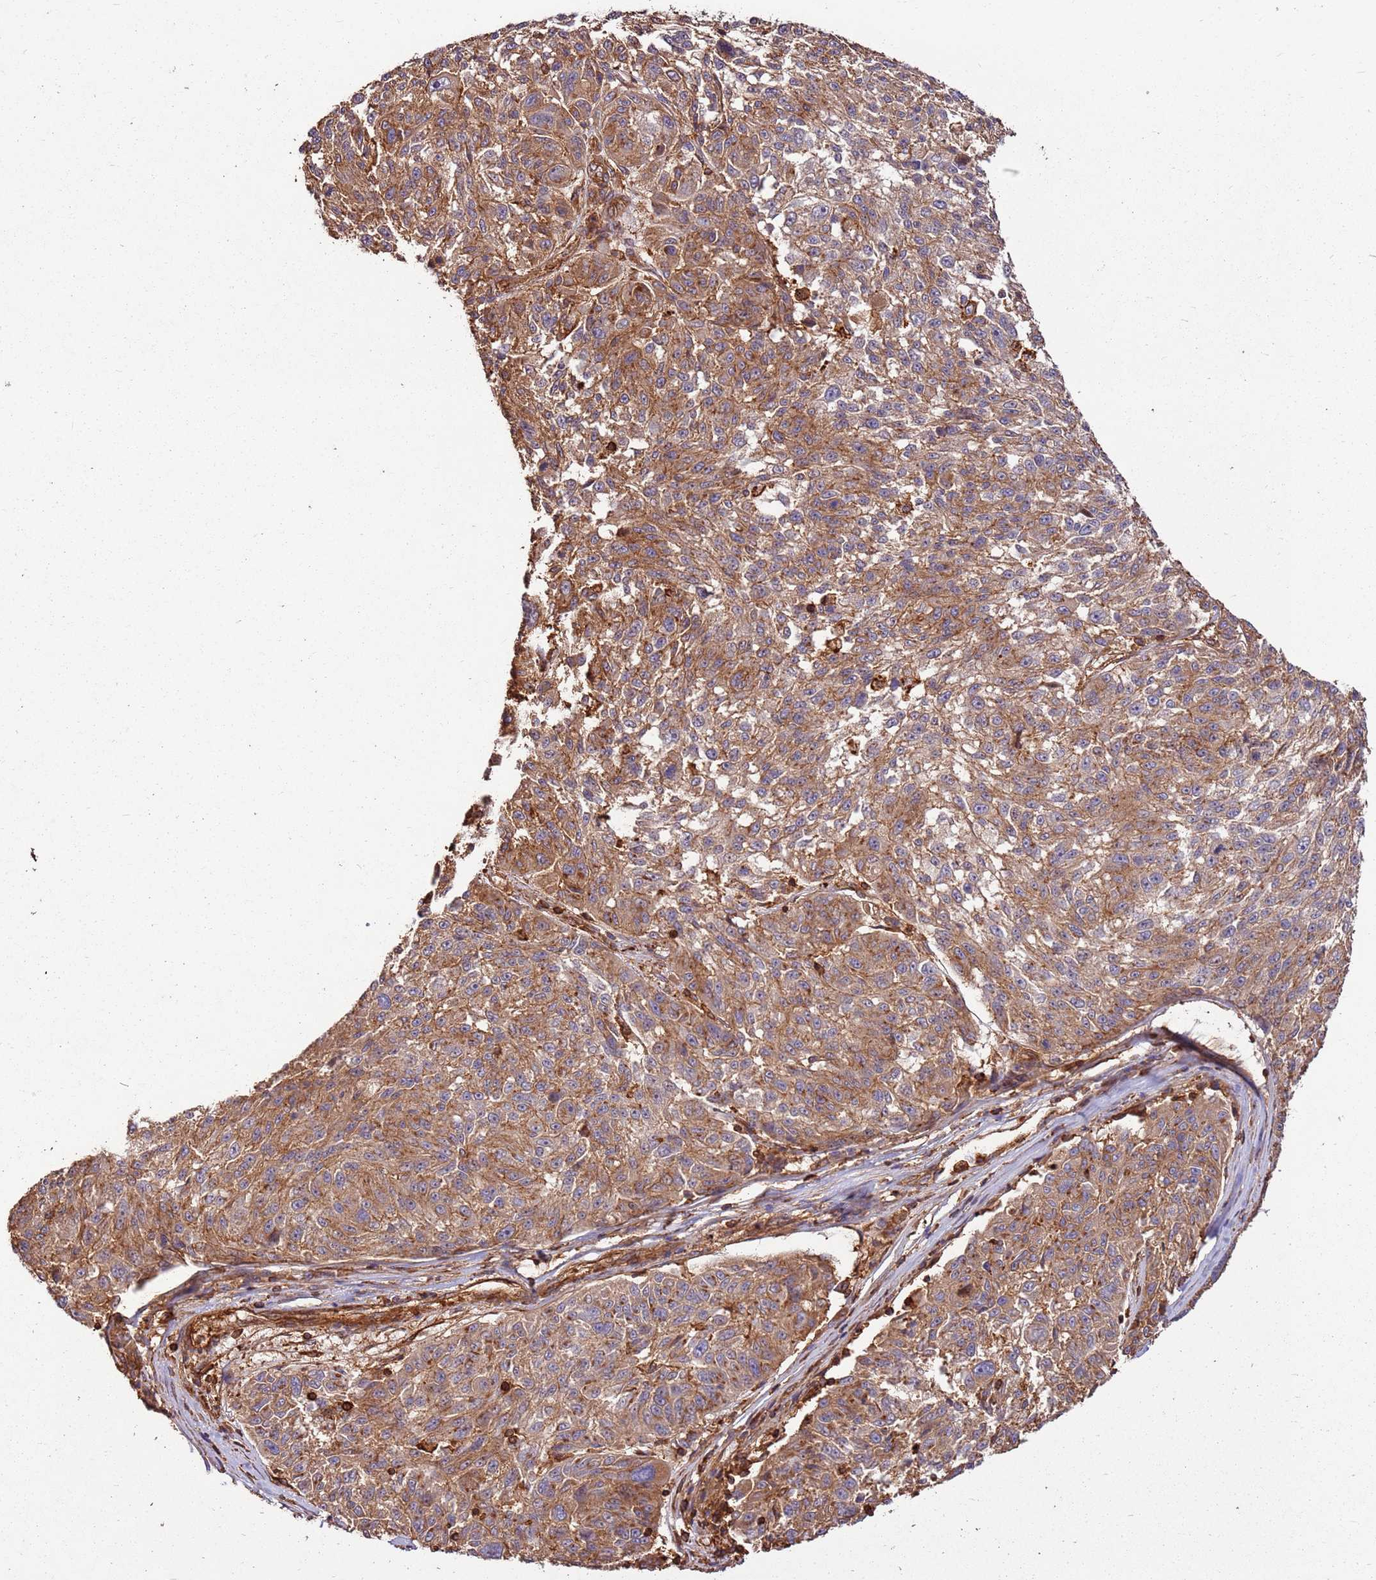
{"staining": {"intensity": "moderate", "quantity": ">75%", "location": "cytoplasmic/membranous"}, "tissue": "melanoma", "cell_type": "Tumor cells", "image_type": "cancer", "snomed": [{"axis": "morphology", "description": "Malignant melanoma, NOS"}, {"axis": "topography", "description": "Skin"}], "caption": "A brown stain labels moderate cytoplasmic/membranous staining of a protein in malignant melanoma tumor cells.", "gene": "ACVR2A", "patient": {"sex": "male", "age": 53}}